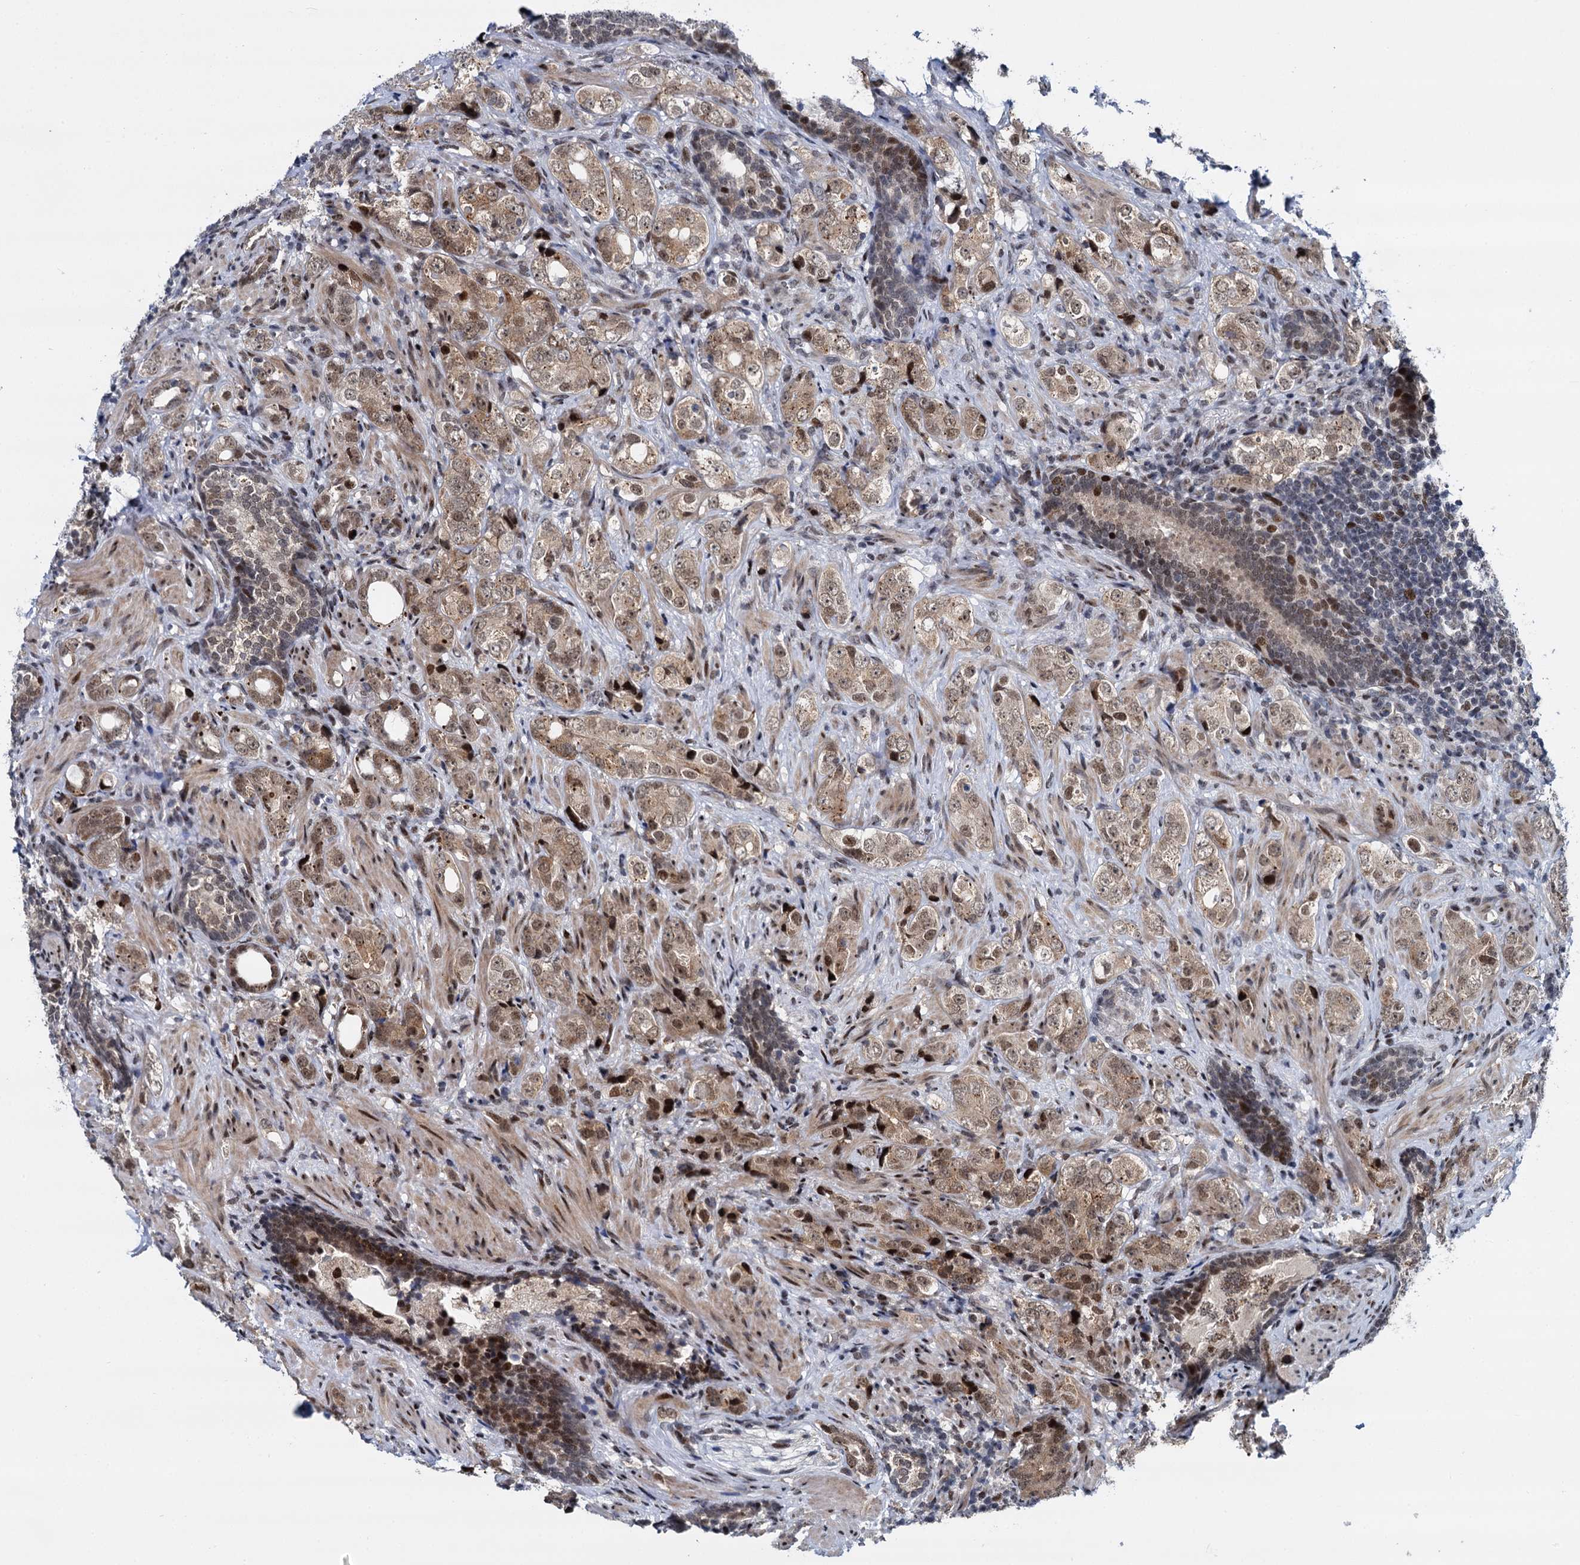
{"staining": {"intensity": "moderate", "quantity": ">75%", "location": "nuclear"}, "tissue": "prostate cancer", "cell_type": "Tumor cells", "image_type": "cancer", "snomed": [{"axis": "morphology", "description": "Adenocarcinoma, High grade"}, {"axis": "topography", "description": "Prostate"}], "caption": "An image of prostate cancer (high-grade adenocarcinoma) stained for a protein demonstrates moderate nuclear brown staining in tumor cells. Using DAB (3,3'-diaminobenzidine) (brown) and hematoxylin (blue) stains, captured at high magnification using brightfield microscopy.", "gene": "RUFY2", "patient": {"sex": "male", "age": 63}}